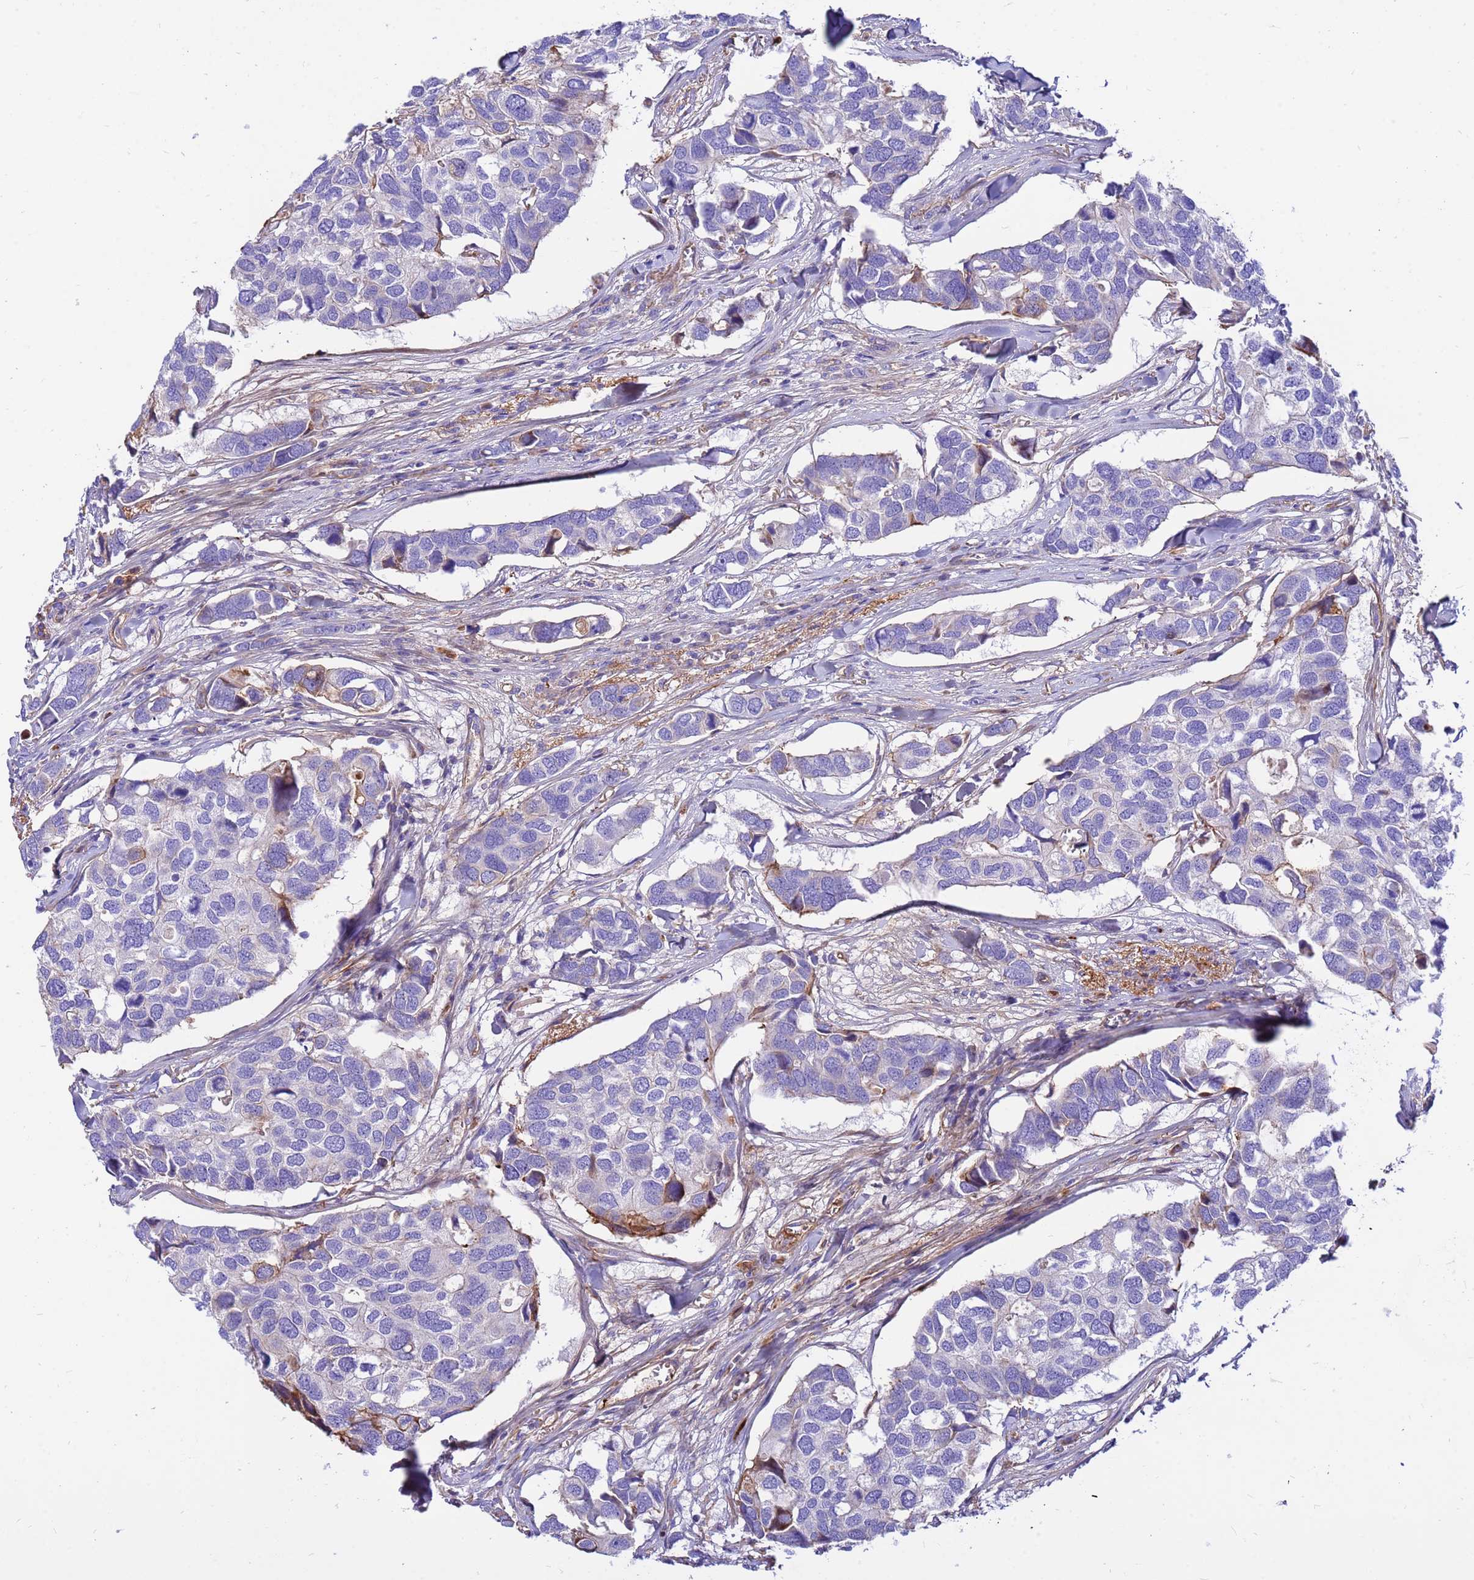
{"staining": {"intensity": "negative", "quantity": "none", "location": "none"}, "tissue": "breast cancer", "cell_type": "Tumor cells", "image_type": "cancer", "snomed": [{"axis": "morphology", "description": "Duct carcinoma"}, {"axis": "topography", "description": "Breast"}], "caption": "The image shows no staining of tumor cells in infiltrating ductal carcinoma (breast).", "gene": "CRHBP", "patient": {"sex": "female", "age": 83}}